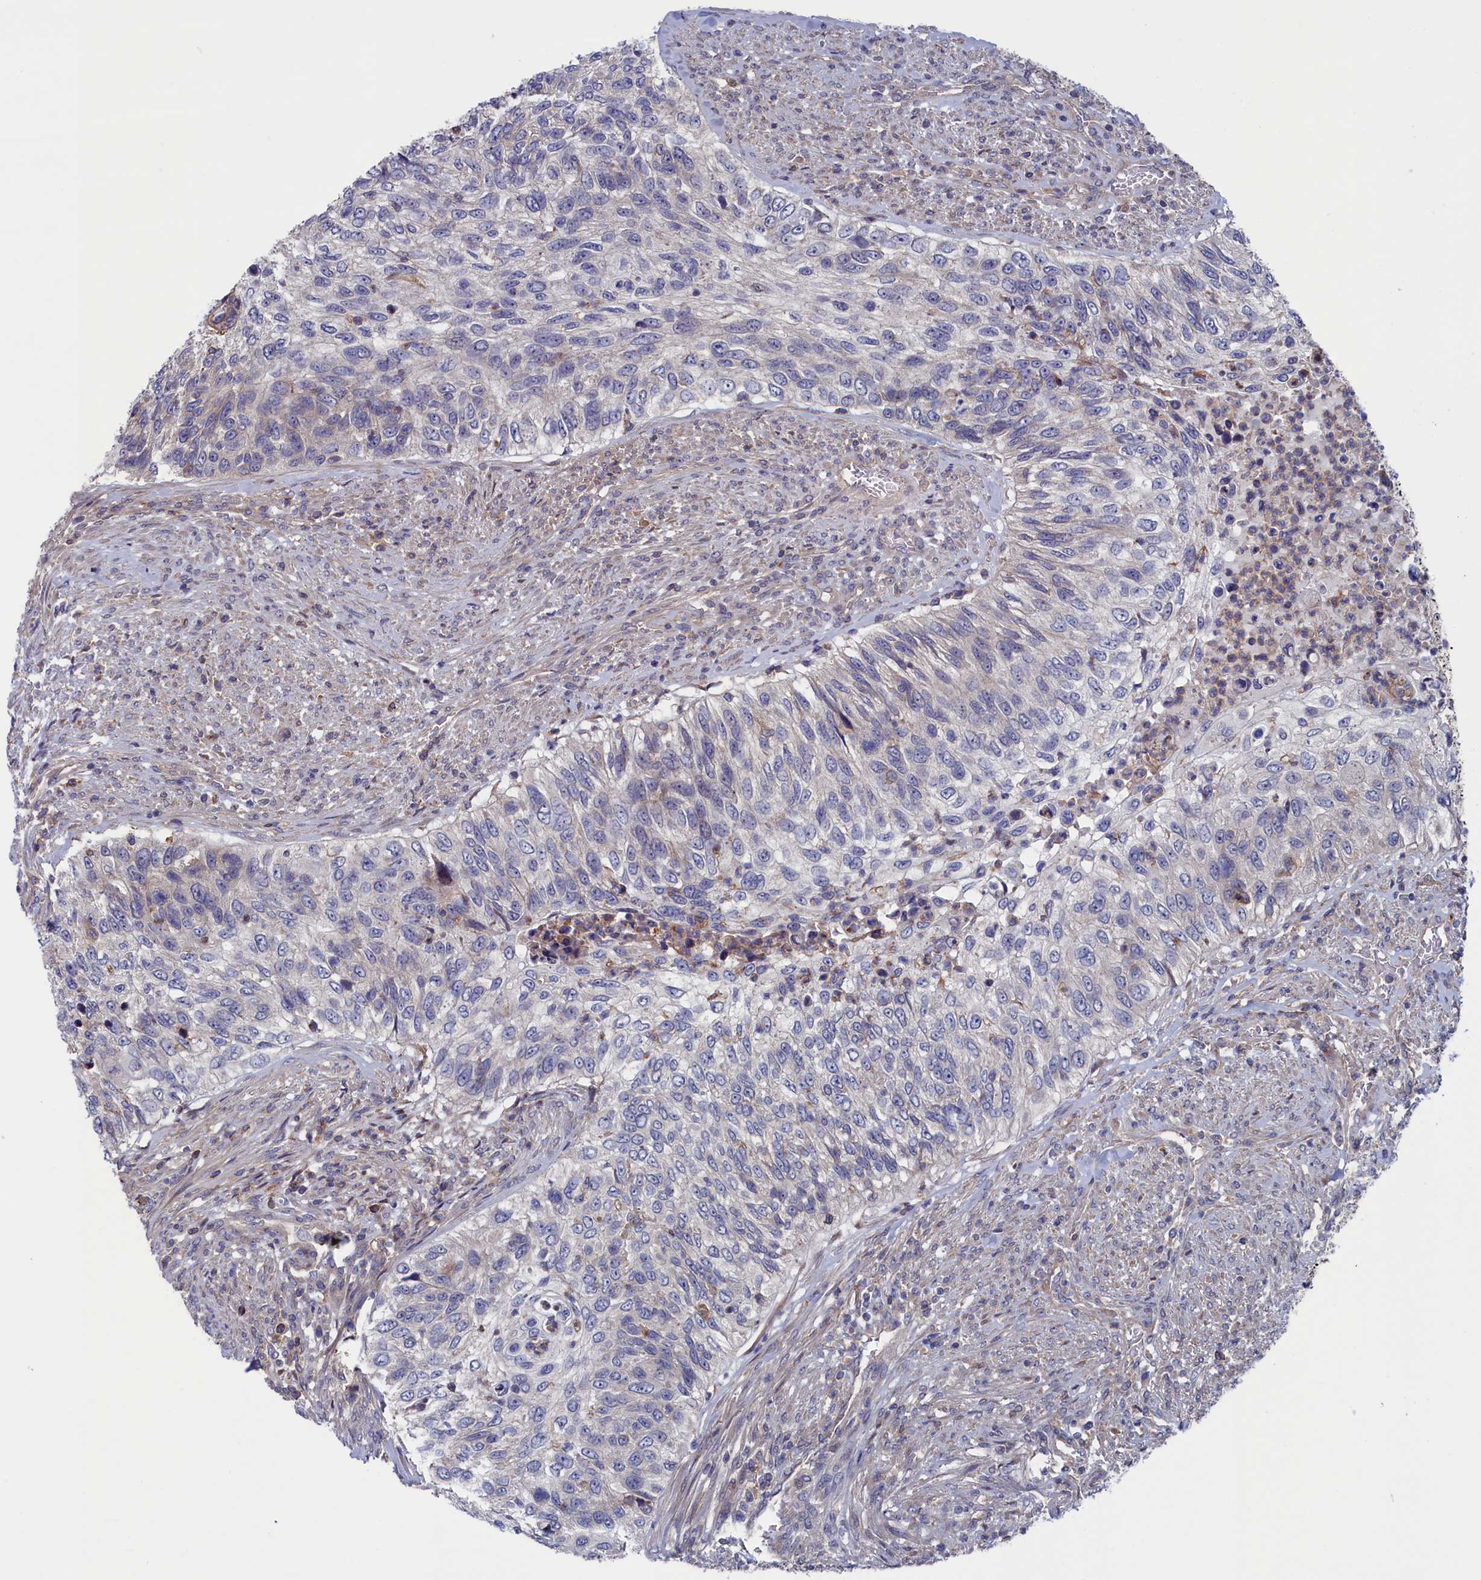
{"staining": {"intensity": "negative", "quantity": "none", "location": "none"}, "tissue": "urothelial cancer", "cell_type": "Tumor cells", "image_type": "cancer", "snomed": [{"axis": "morphology", "description": "Urothelial carcinoma, High grade"}, {"axis": "topography", "description": "Urinary bladder"}], "caption": "Immunohistochemistry micrograph of urothelial cancer stained for a protein (brown), which demonstrates no expression in tumor cells.", "gene": "SPATA13", "patient": {"sex": "female", "age": 60}}